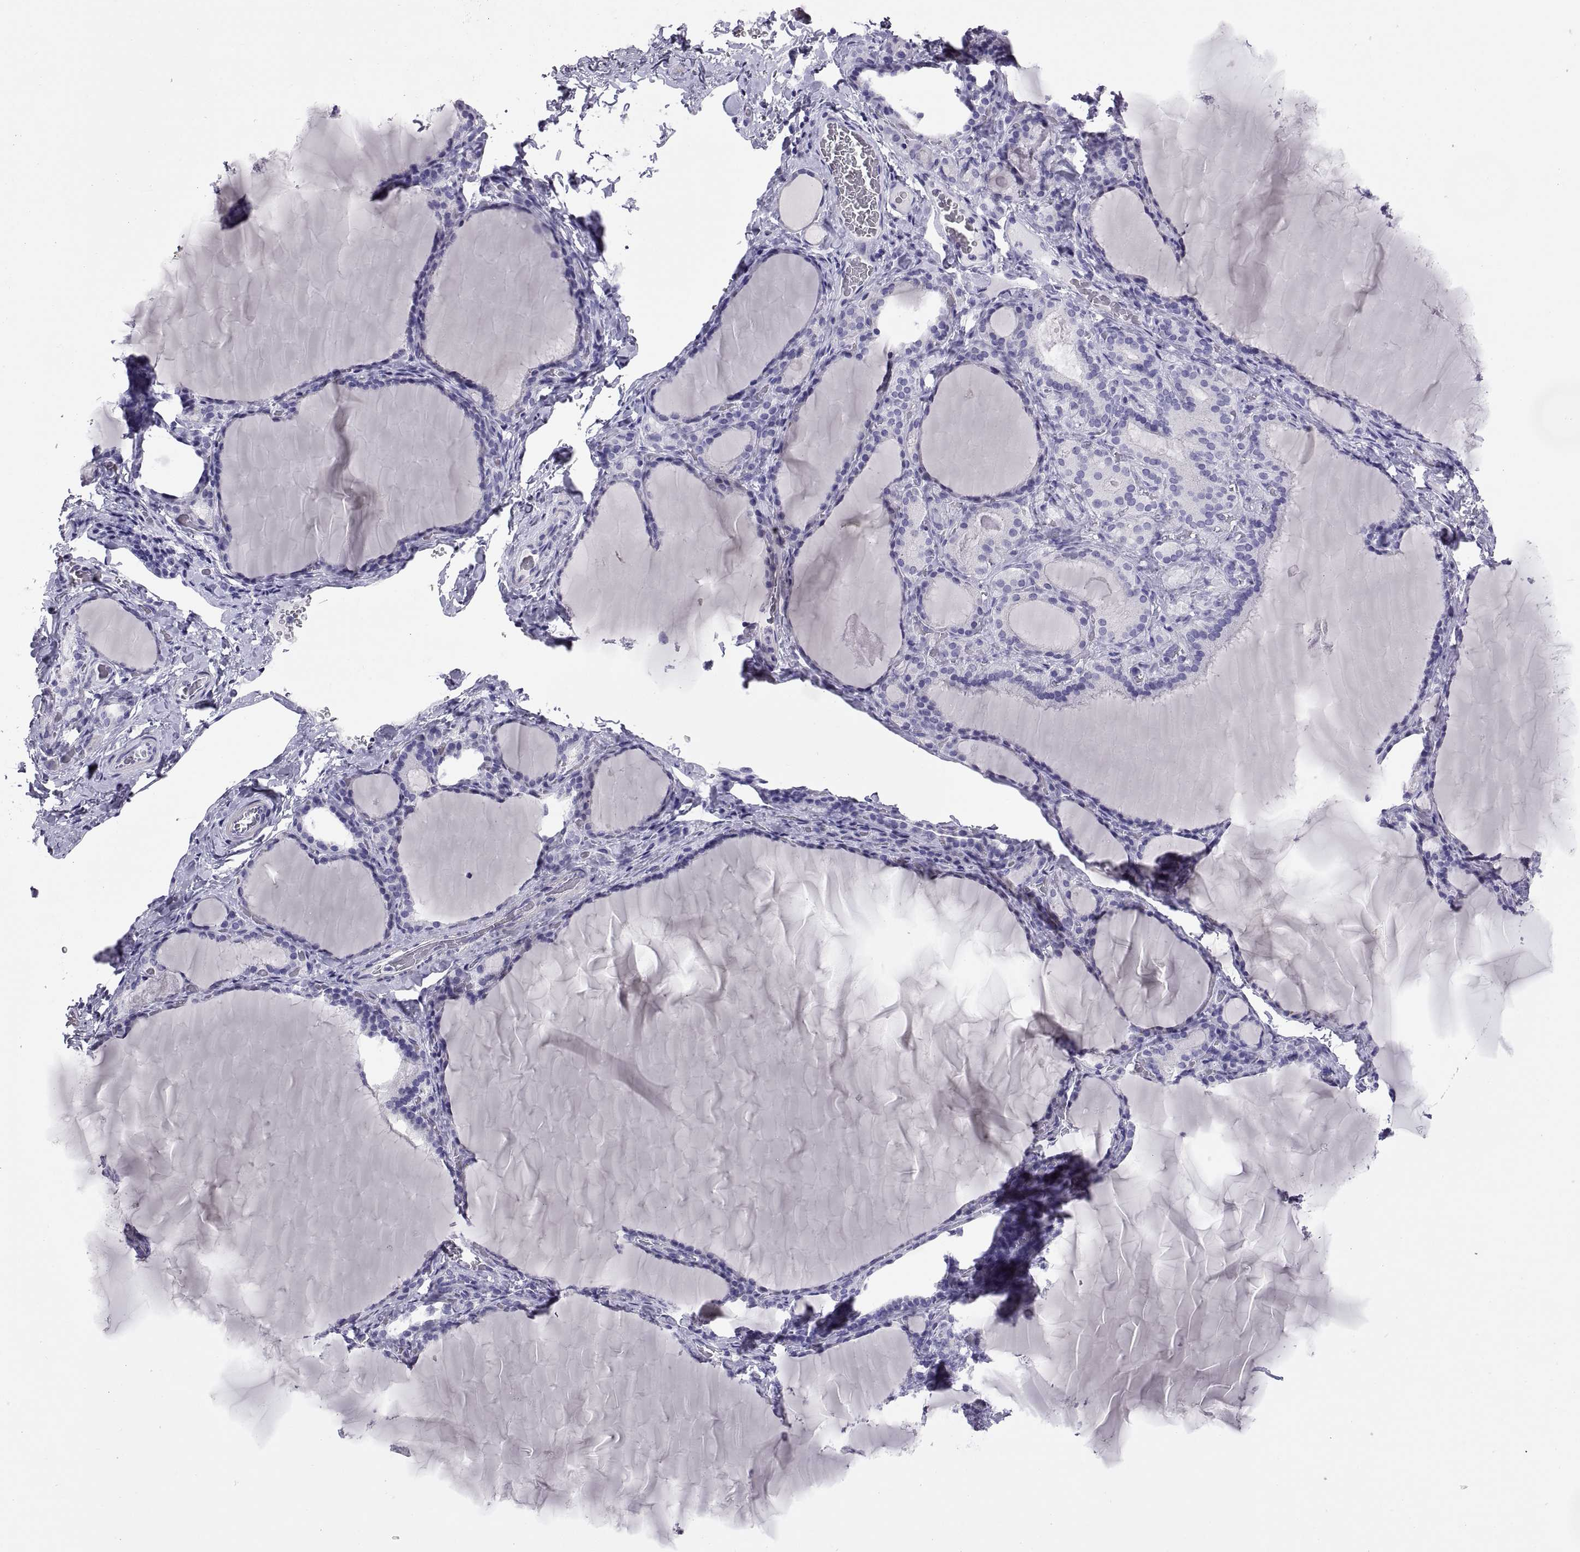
{"staining": {"intensity": "negative", "quantity": "none", "location": "none"}, "tissue": "thyroid gland", "cell_type": "Glandular cells", "image_type": "normal", "snomed": [{"axis": "morphology", "description": "Normal tissue, NOS"}, {"axis": "morphology", "description": "Hyperplasia, NOS"}, {"axis": "topography", "description": "Thyroid gland"}], "caption": "This photomicrograph is of unremarkable thyroid gland stained with IHC to label a protein in brown with the nuclei are counter-stained blue. There is no expression in glandular cells.", "gene": "RGS20", "patient": {"sex": "female", "age": 27}}